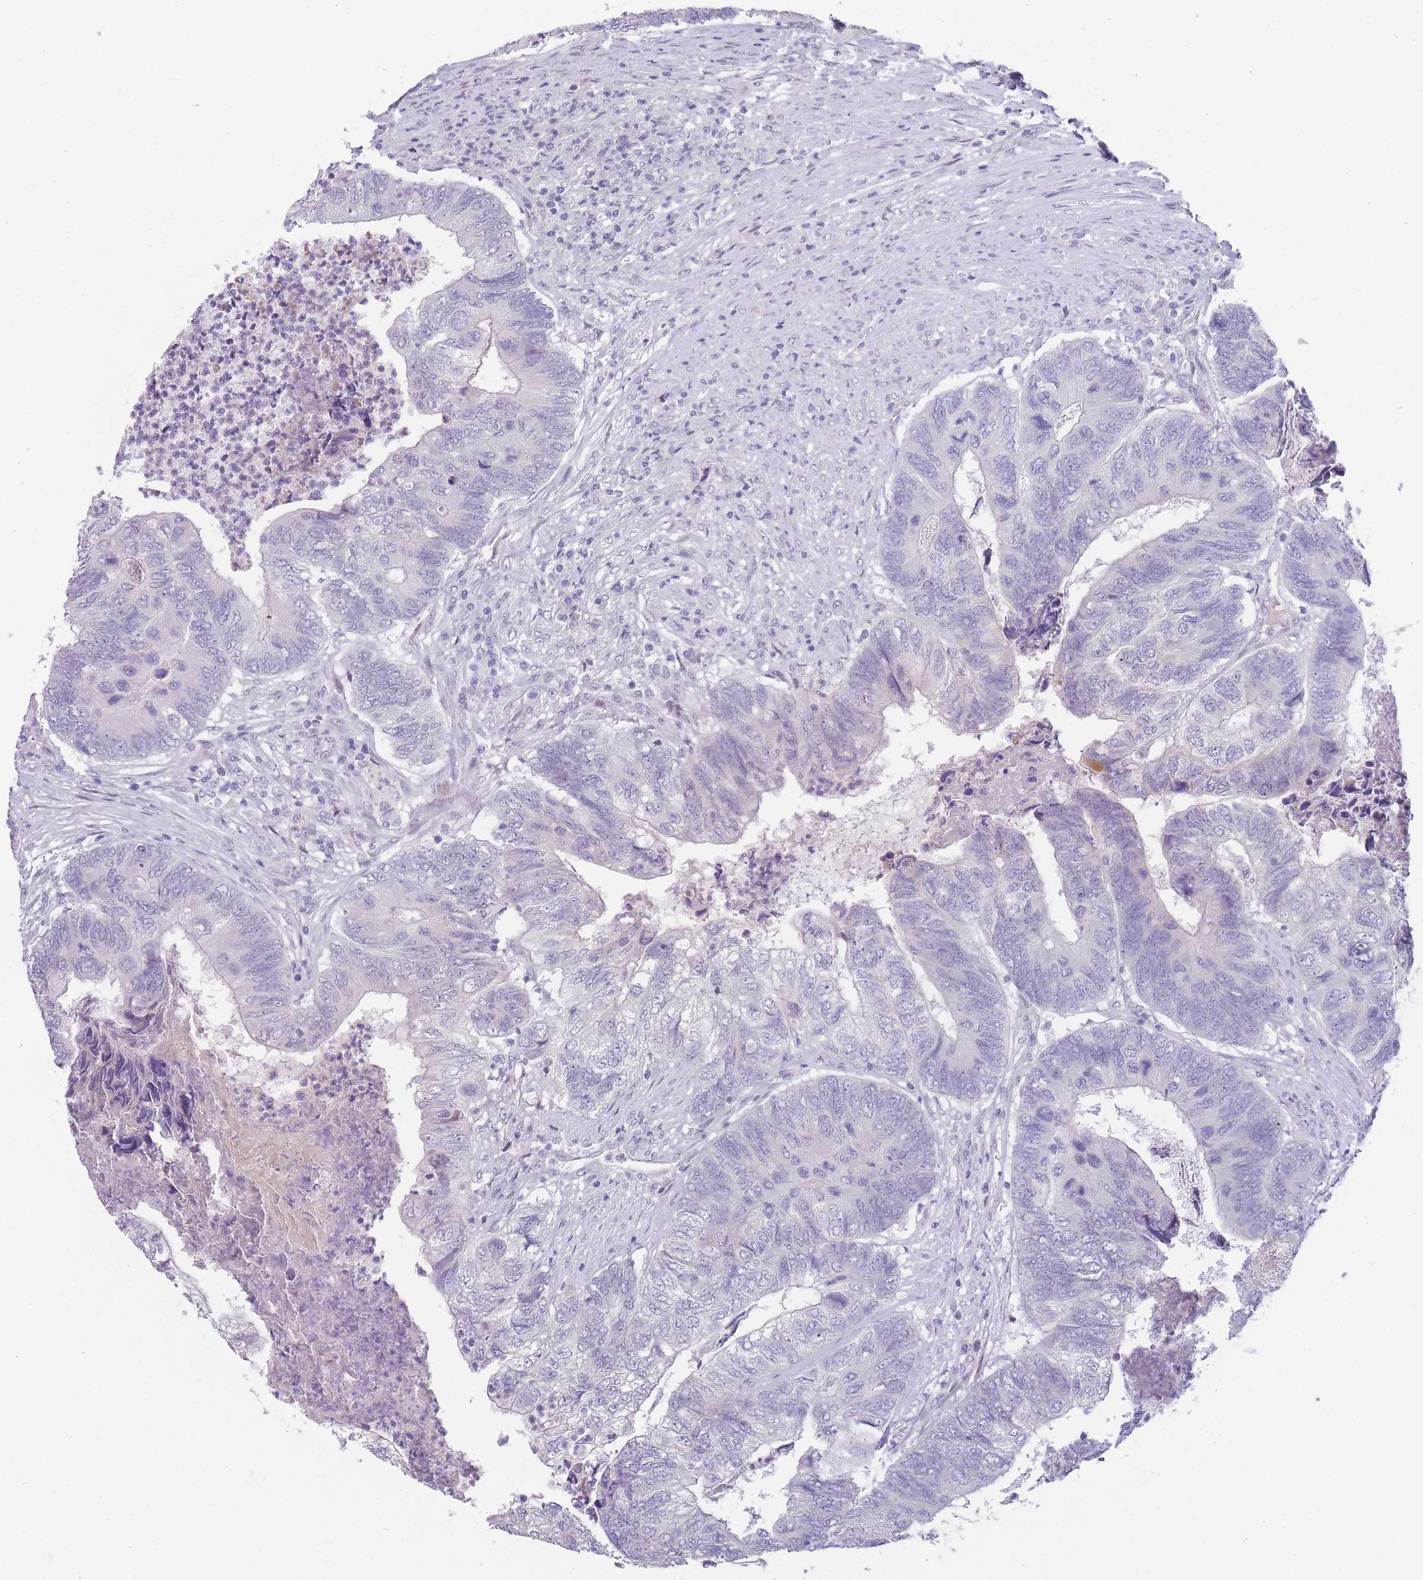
{"staining": {"intensity": "negative", "quantity": "none", "location": "none"}, "tissue": "colorectal cancer", "cell_type": "Tumor cells", "image_type": "cancer", "snomed": [{"axis": "morphology", "description": "Adenocarcinoma, NOS"}, {"axis": "topography", "description": "Colon"}], "caption": "Tumor cells are negative for protein expression in human adenocarcinoma (colorectal).", "gene": "SHCBP1", "patient": {"sex": "female", "age": 67}}